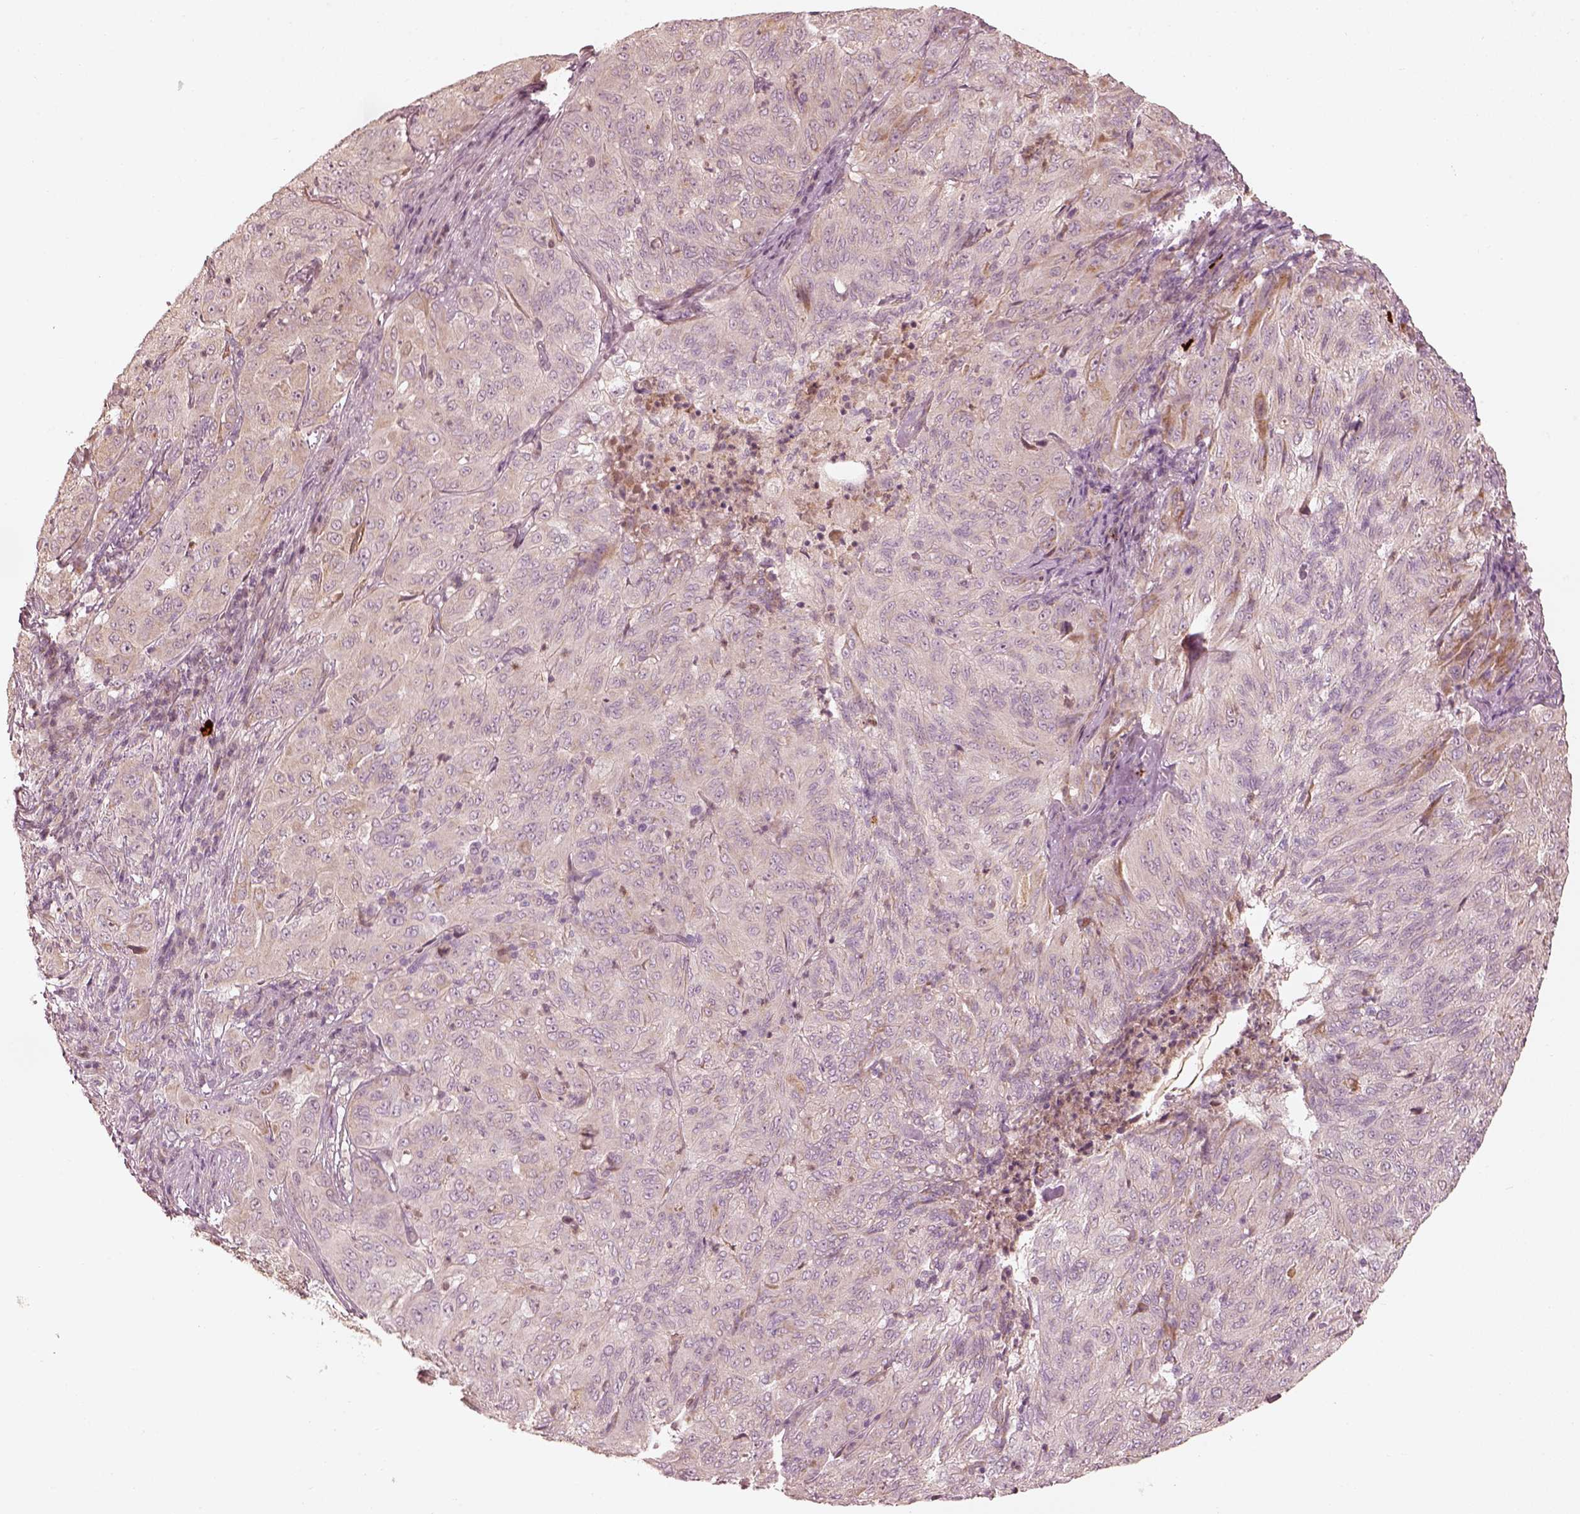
{"staining": {"intensity": "moderate", "quantity": "<25%", "location": "cytoplasmic/membranous"}, "tissue": "pancreatic cancer", "cell_type": "Tumor cells", "image_type": "cancer", "snomed": [{"axis": "morphology", "description": "Adenocarcinoma, NOS"}, {"axis": "topography", "description": "Pancreas"}], "caption": "An image showing moderate cytoplasmic/membranous staining in about <25% of tumor cells in pancreatic adenocarcinoma, as visualized by brown immunohistochemical staining.", "gene": "WLS", "patient": {"sex": "male", "age": 63}}